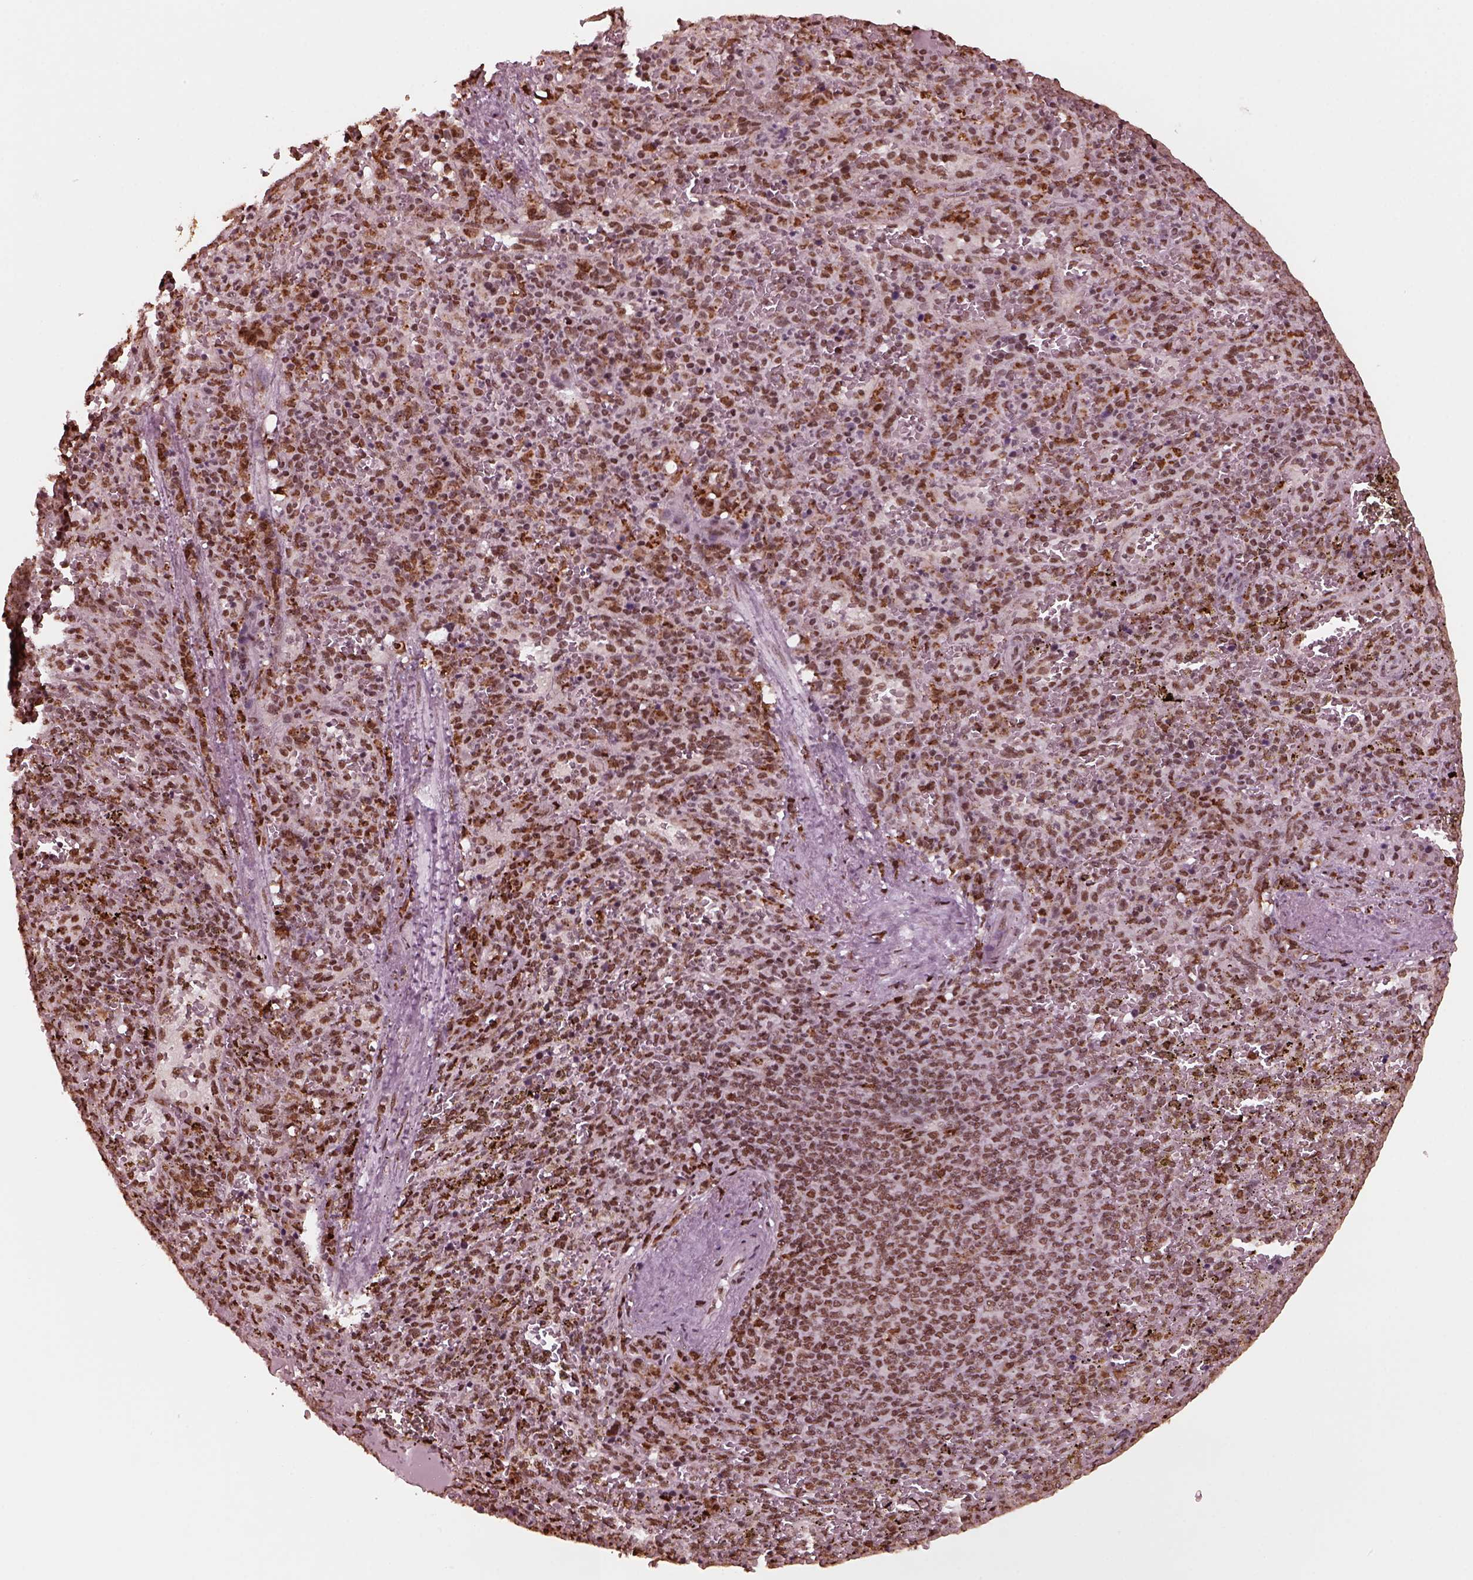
{"staining": {"intensity": "moderate", "quantity": "25%-75%", "location": "nuclear"}, "tissue": "spleen", "cell_type": "Cells in red pulp", "image_type": "normal", "snomed": [{"axis": "morphology", "description": "Normal tissue, NOS"}, {"axis": "topography", "description": "Spleen"}], "caption": "Immunohistochemical staining of benign spleen displays medium levels of moderate nuclear staining in approximately 25%-75% of cells in red pulp.", "gene": "NSD1", "patient": {"sex": "female", "age": 50}}